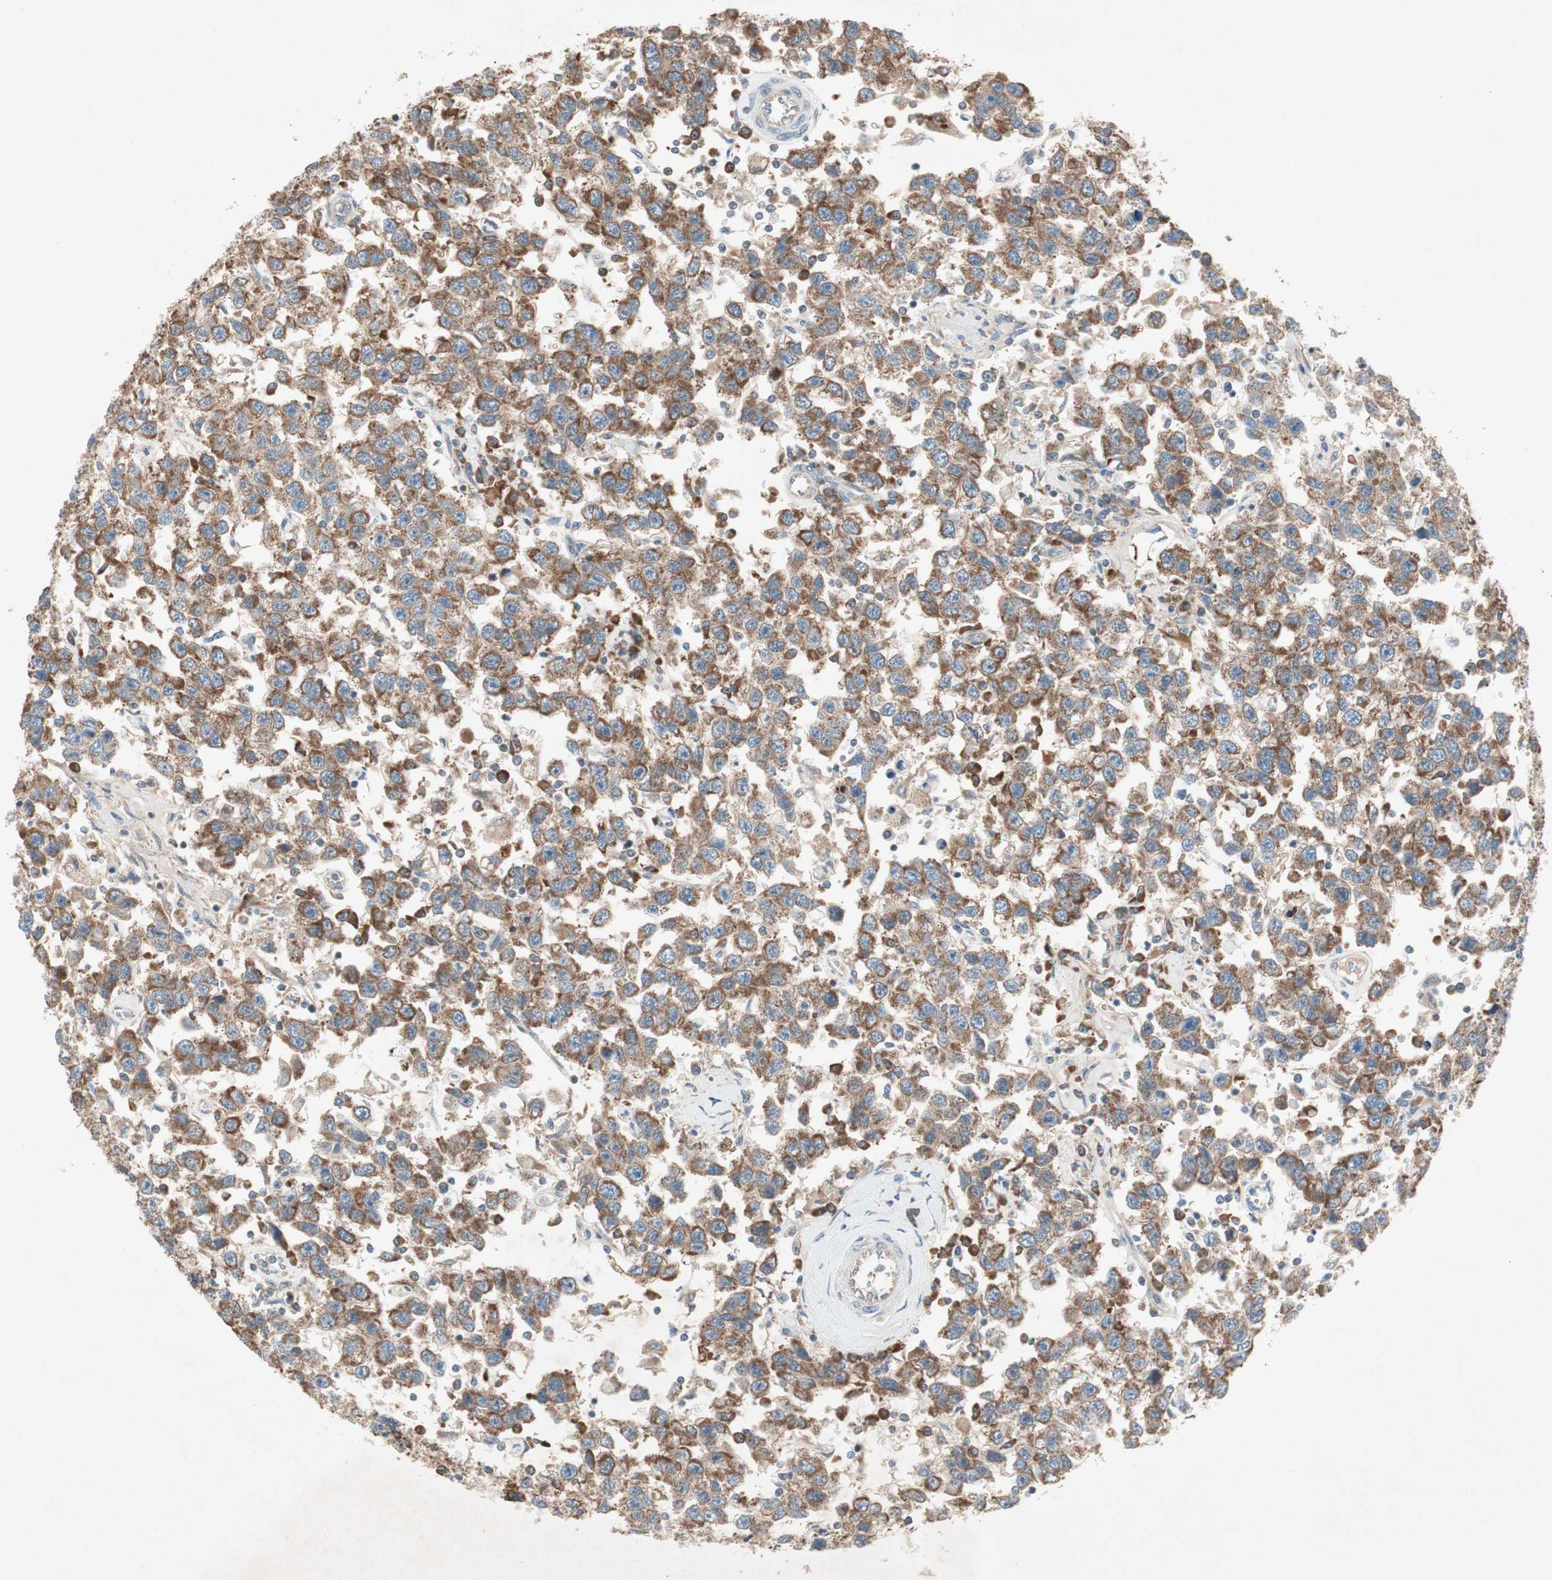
{"staining": {"intensity": "moderate", "quantity": ">75%", "location": "cytoplasmic/membranous"}, "tissue": "testis cancer", "cell_type": "Tumor cells", "image_type": "cancer", "snomed": [{"axis": "morphology", "description": "Seminoma, NOS"}, {"axis": "topography", "description": "Testis"}], "caption": "There is medium levels of moderate cytoplasmic/membranous staining in tumor cells of testis seminoma, as demonstrated by immunohistochemical staining (brown color).", "gene": "RPL23", "patient": {"sex": "male", "age": 41}}